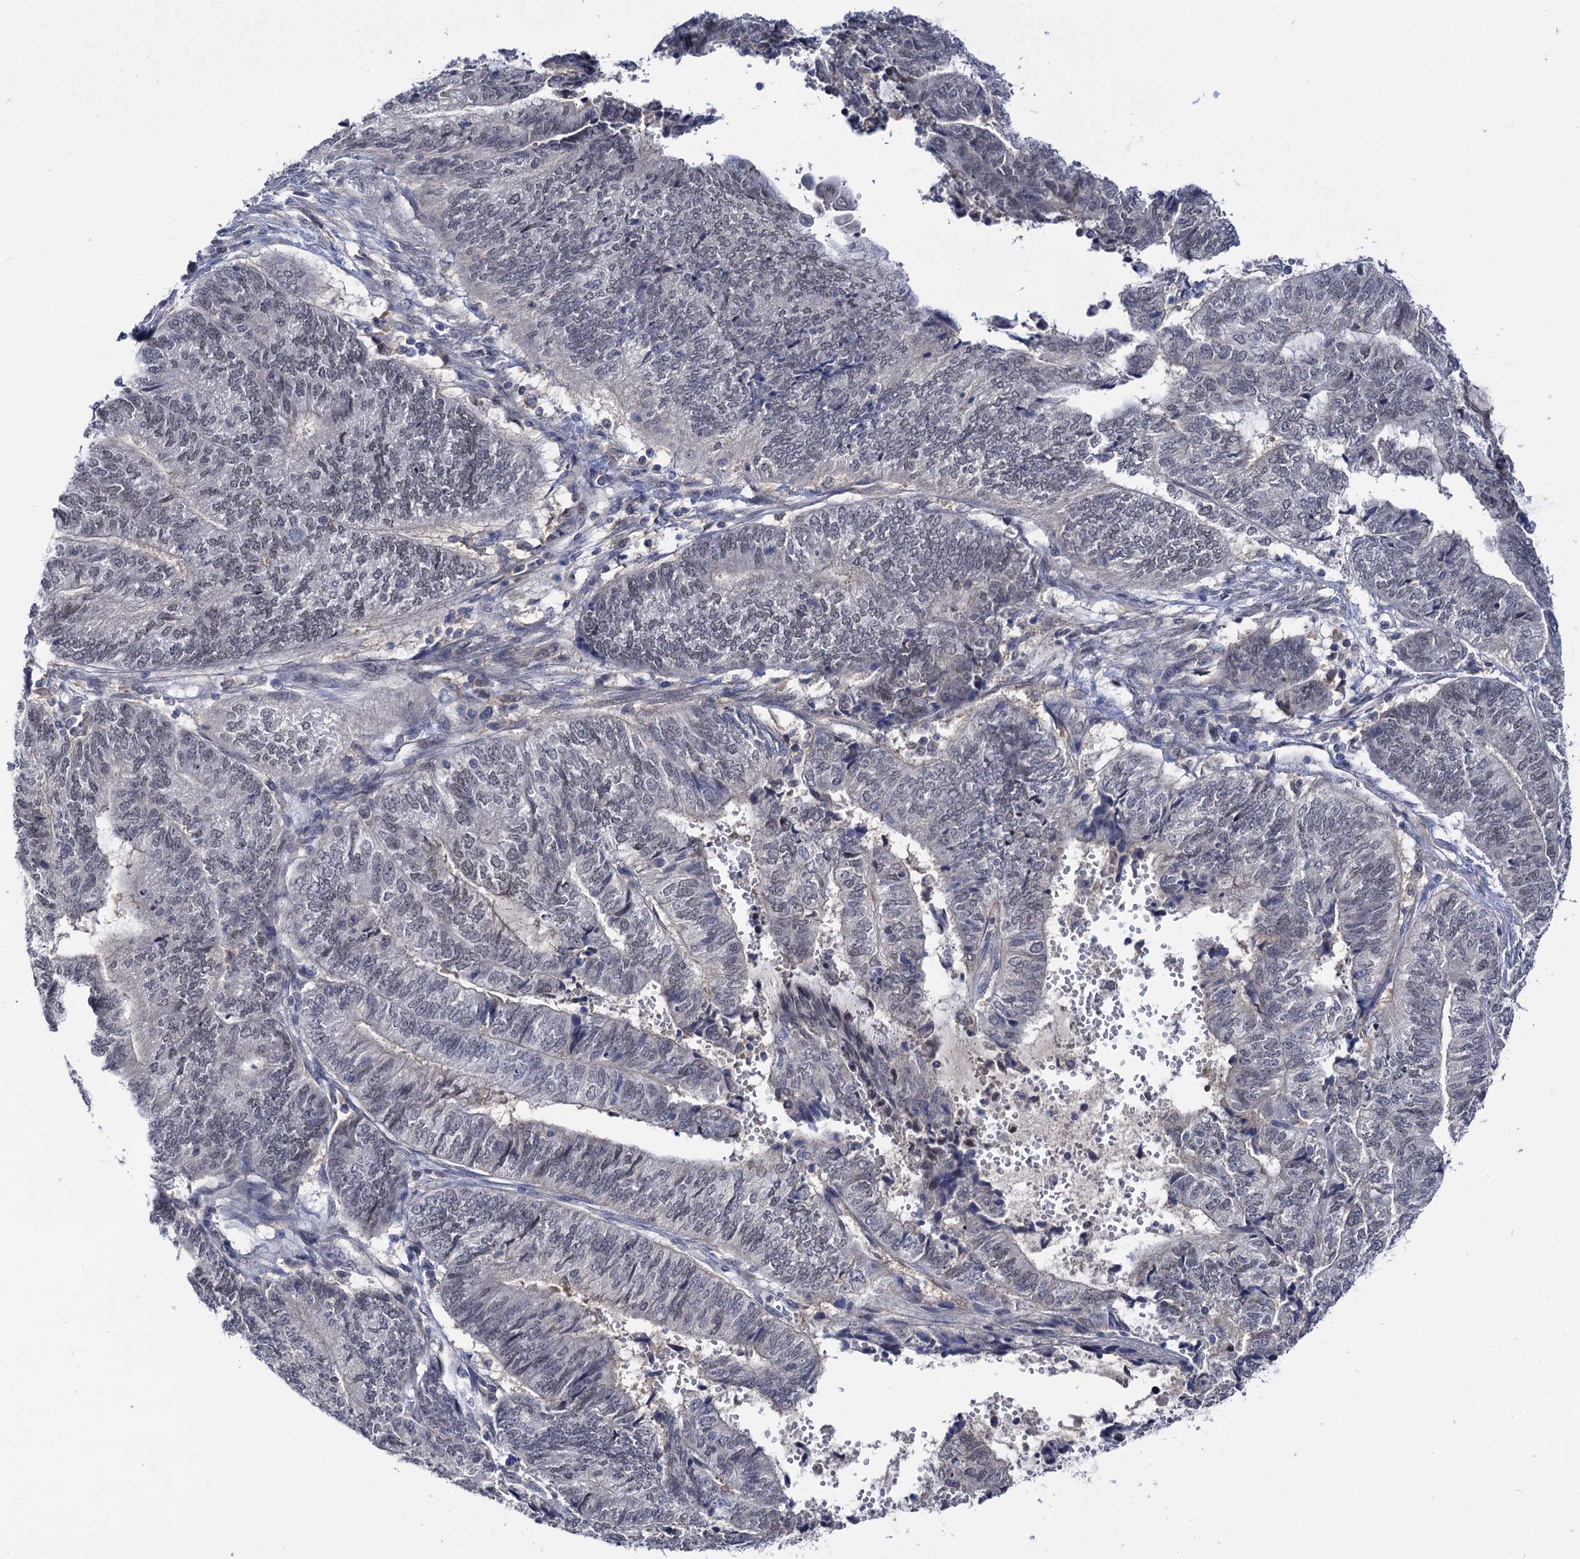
{"staining": {"intensity": "negative", "quantity": "none", "location": "none"}, "tissue": "endometrial cancer", "cell_type": "Tumor cells", "image_type": "cancer", "snomed": [{"axis": "morphology", "description": "Adenocarcinoma, NOS"}, {"axis": "topography", "description": "Uterus"}, {"axis": "topography", "description": "Endometrium"}], "caption": "The image exhibits no significant expression in tumor cells of endometrial adenocarcinoma.", "gene": "NEK10", "patient": {"sex": "female", "age": 70}}